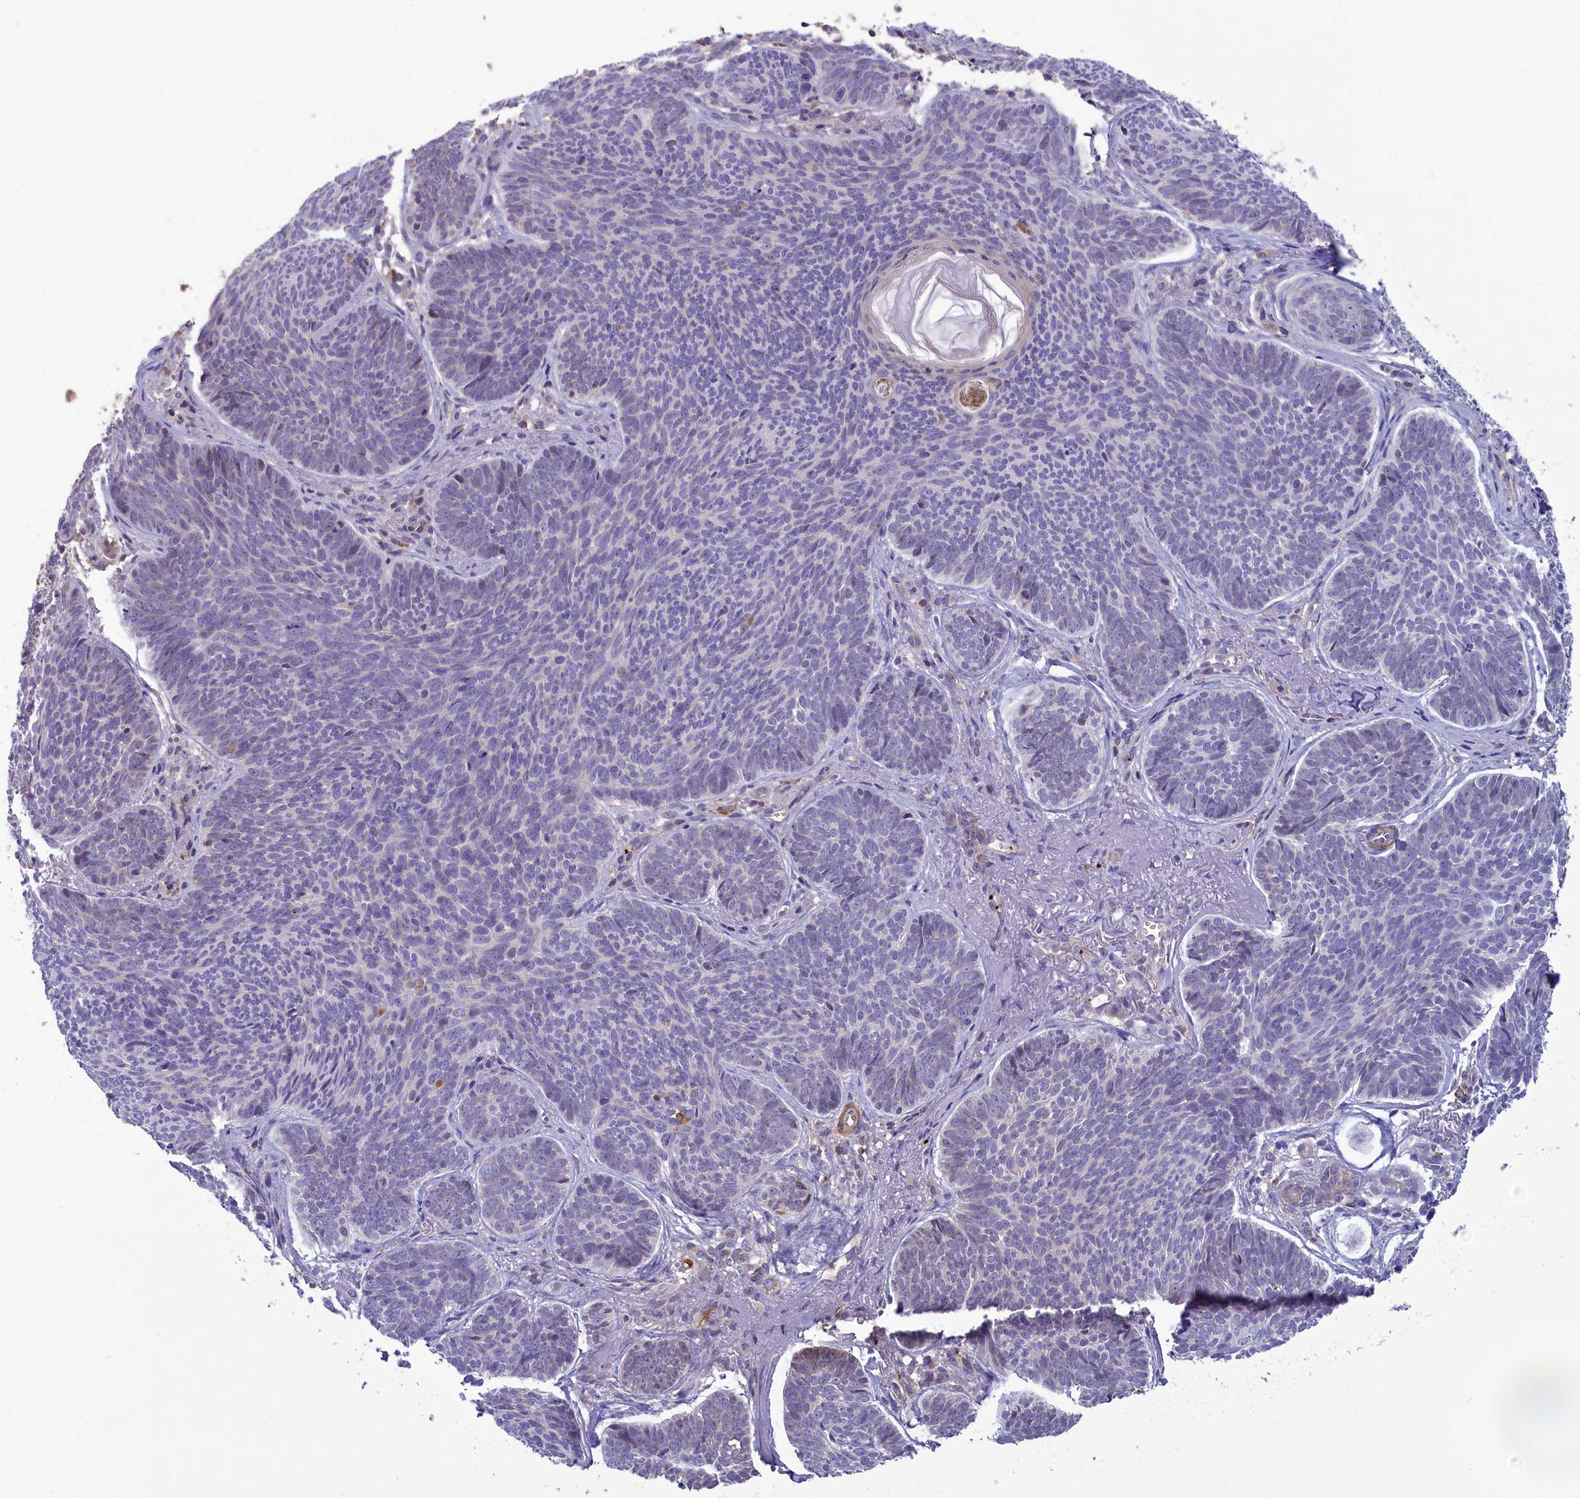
{"staining": {"intensity": "negative", "quantity": "none", "location": "none"}, "tissue": "skin cancer", "cell_type": "Tumor cells", "image_type": "cancer", "snomed": [{"axis": "morphology", "description": "Basal cell carcinoma"}, {"axis": "topography", "description": "Skin"}], "caption": "An immunohistochemistry (IHC) micrograph of skin cancer is shown. There is no staining in tumor cells of skin cancer.", "gene": "HEATR3", "patient": {"sex": "female", "age": 74}}